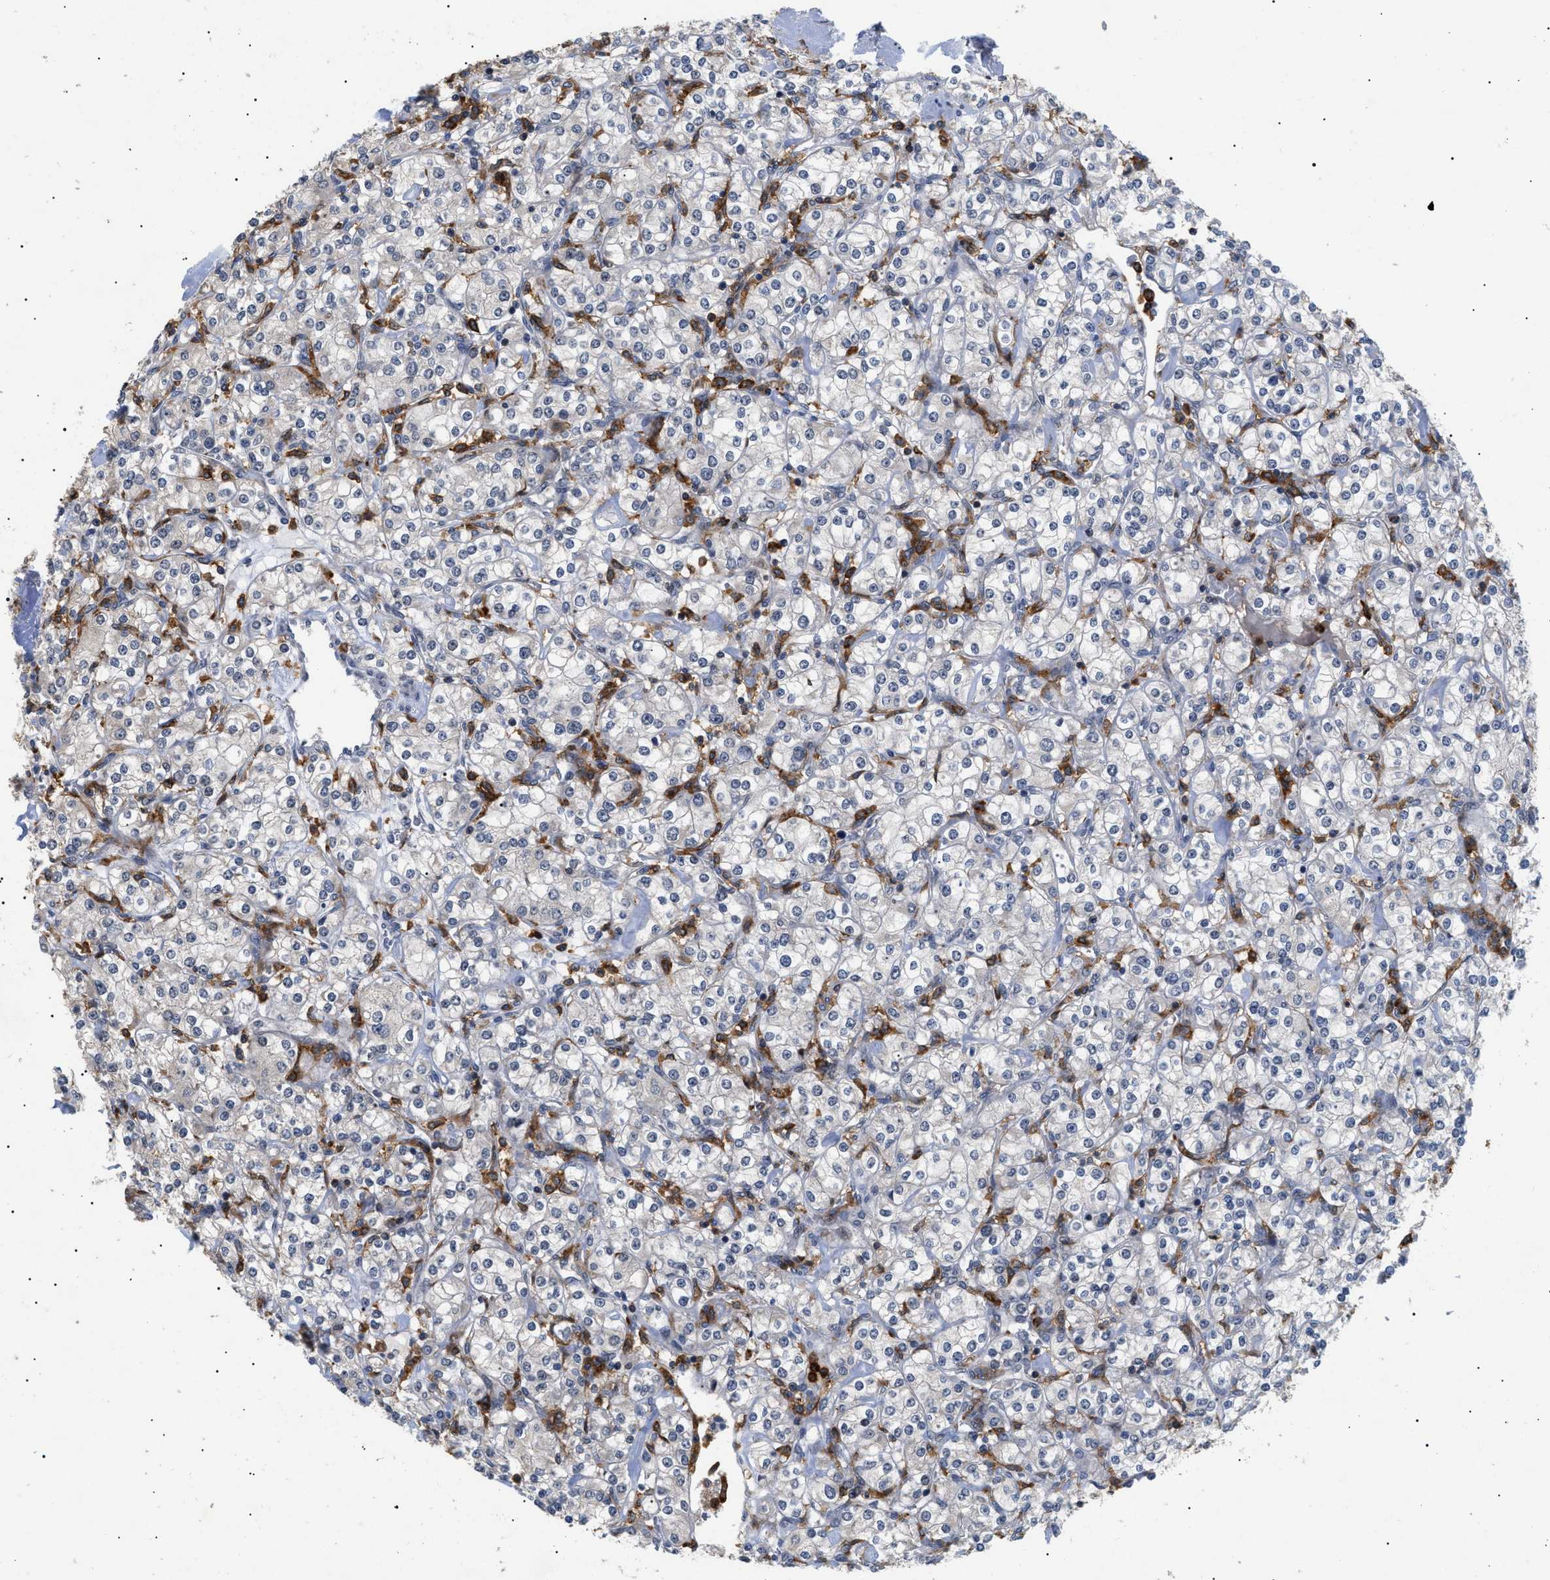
{"staining": {"intensity": "negative", "quantity": "none", "location": "none"}, "tissue": "renal cancer", "cell_type": "Tumor cells", "image_type": "cancer", "snomed": [{"axis": "morphology", "description": "Adenocarcinoma, NOS"}, {"axis": "topography", "description": "Kidney"}], "caption": "This is an immunohistochemistry photomicrograph of human renal cancer (adenocarcinoma). There is no positivity in tumor cells.", "gene": "CD300A", "patient": {"sex": "male", "age": 77}}